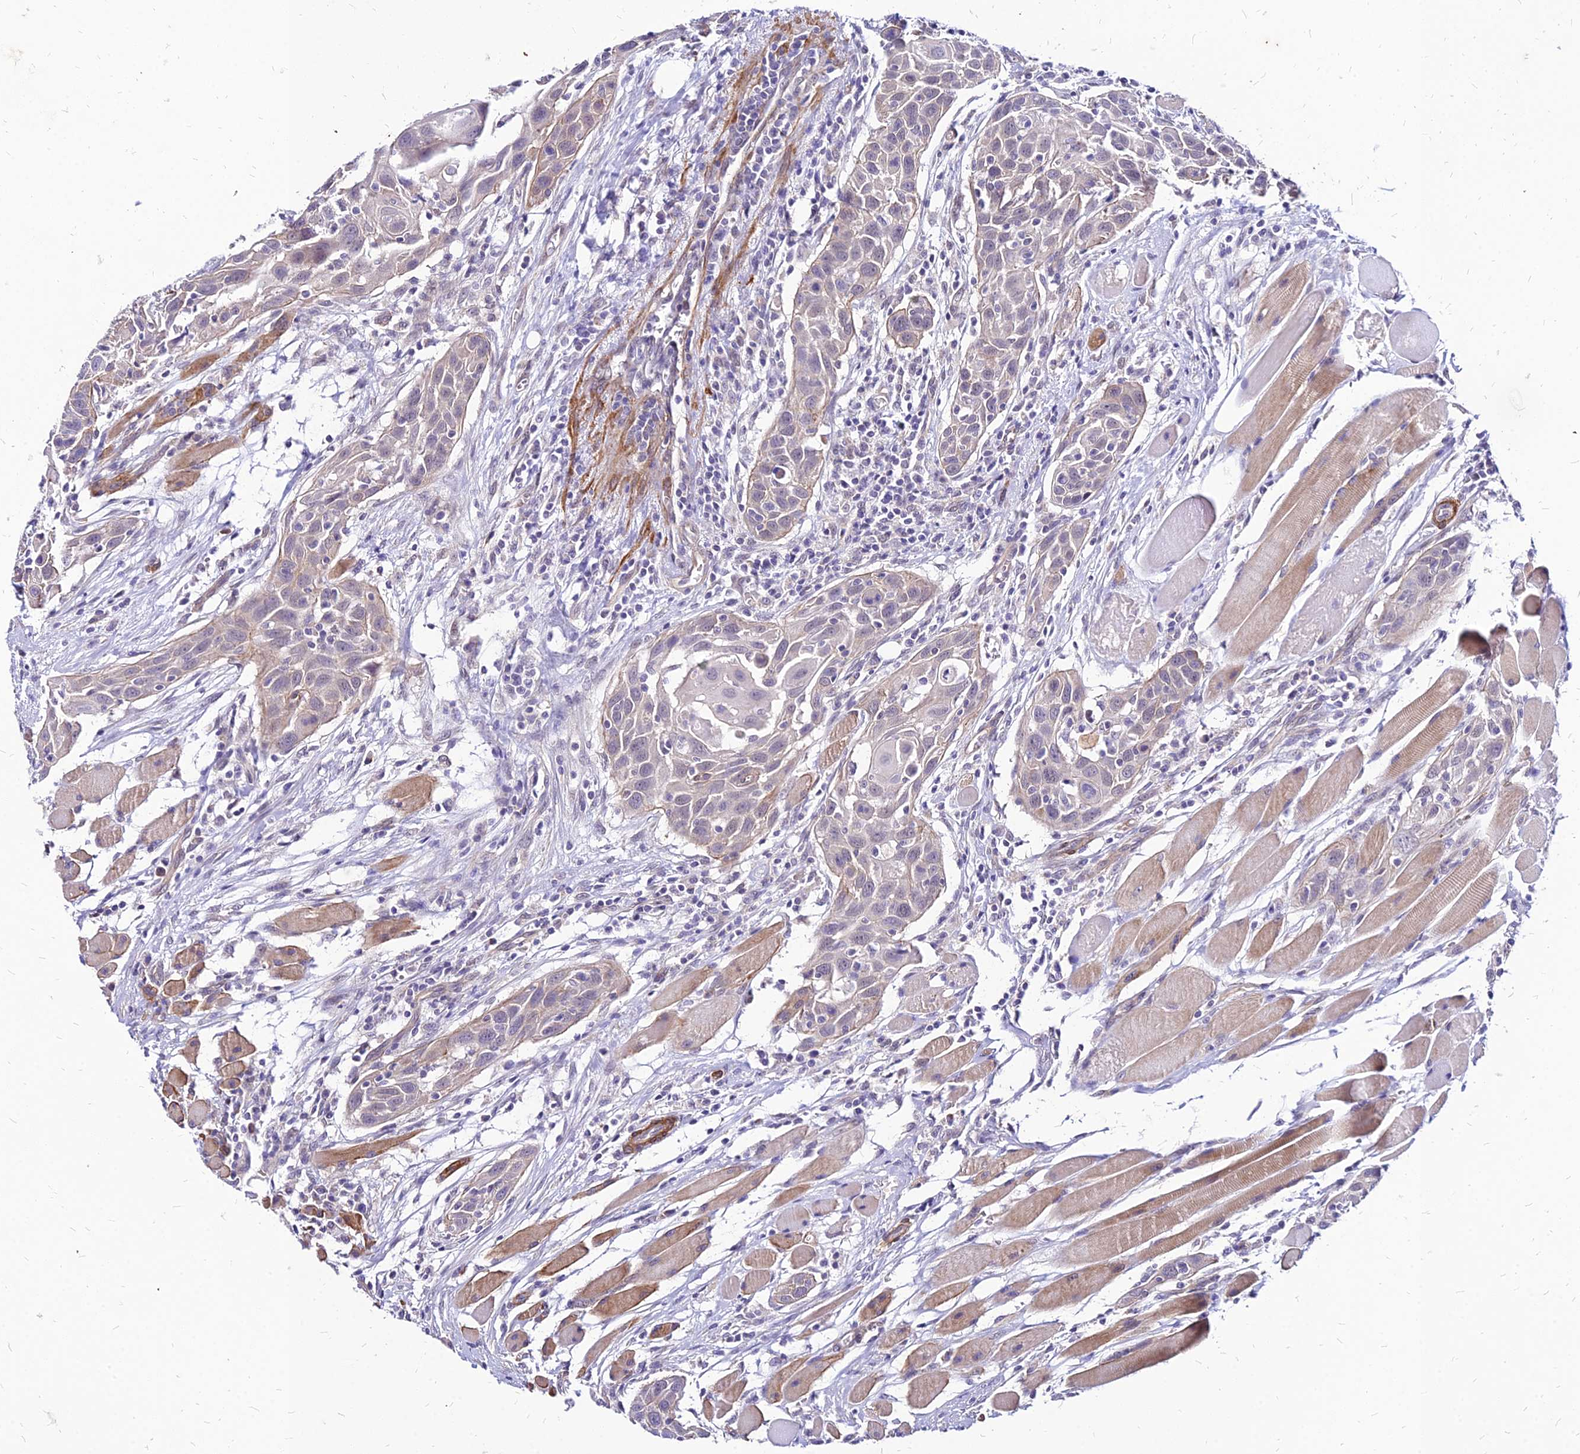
{"staining": {"intensity": "negative", "quantity": "none", "location": "none"}, "tissue": "head and neck cancer", "cell_type": "Tumor cells", "image_type": "cancer", "snomed": [{"axis": "morphology", "description": "Squamous cell carcinoma, NOS"}, {"axis": "topography", "description": "Oral tissue"}, {"axis": "topography", "description": "Head-Neck"}], "caption": "Human head and neck cancer stained for a protein using immunohistochemistry (IHC) displays no expression in tumor cells.", "gene": "YEATS2", "patient": {"sex": "female", "age": 50}}